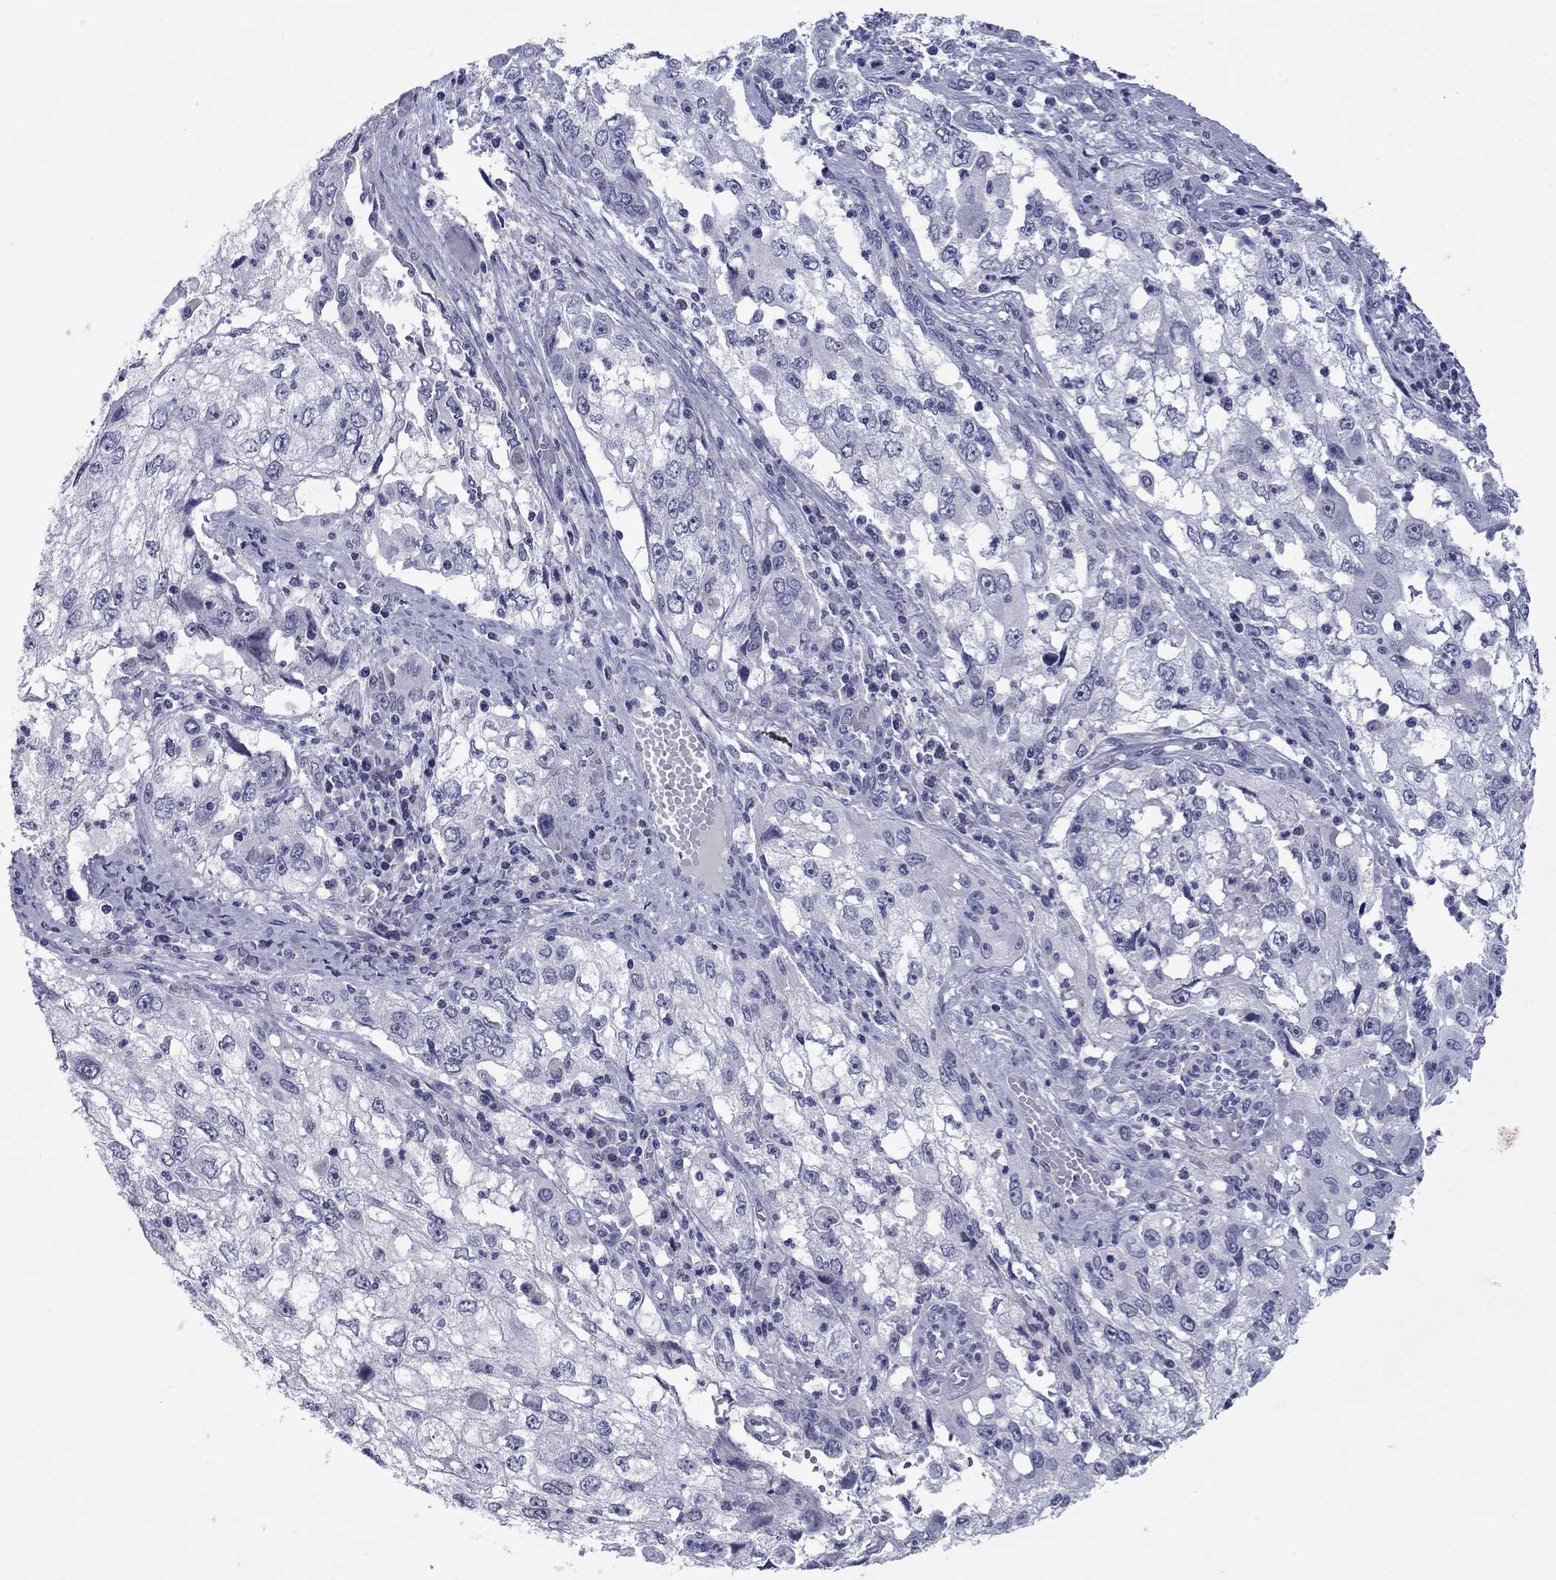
{"staining": {"intensity": "negative", "quantity": "none", "location": "none"}, "tissue": "cervical cancer", "cell_type": "Tumor cells", "image_type": "cancer", "snomed": [{"axis": "morphology", "description": "Squamous cell carcinoma, NOS"}, {"axis": "topography", "description": "Cervix"}], "caption": "This is an immunohistochemistry histopathology image of squamous cell carcinoma (cervical). There is no expression in tumor cells.", "gene": "TCFL5", "patient": {"sex": "female", "age": 36}}